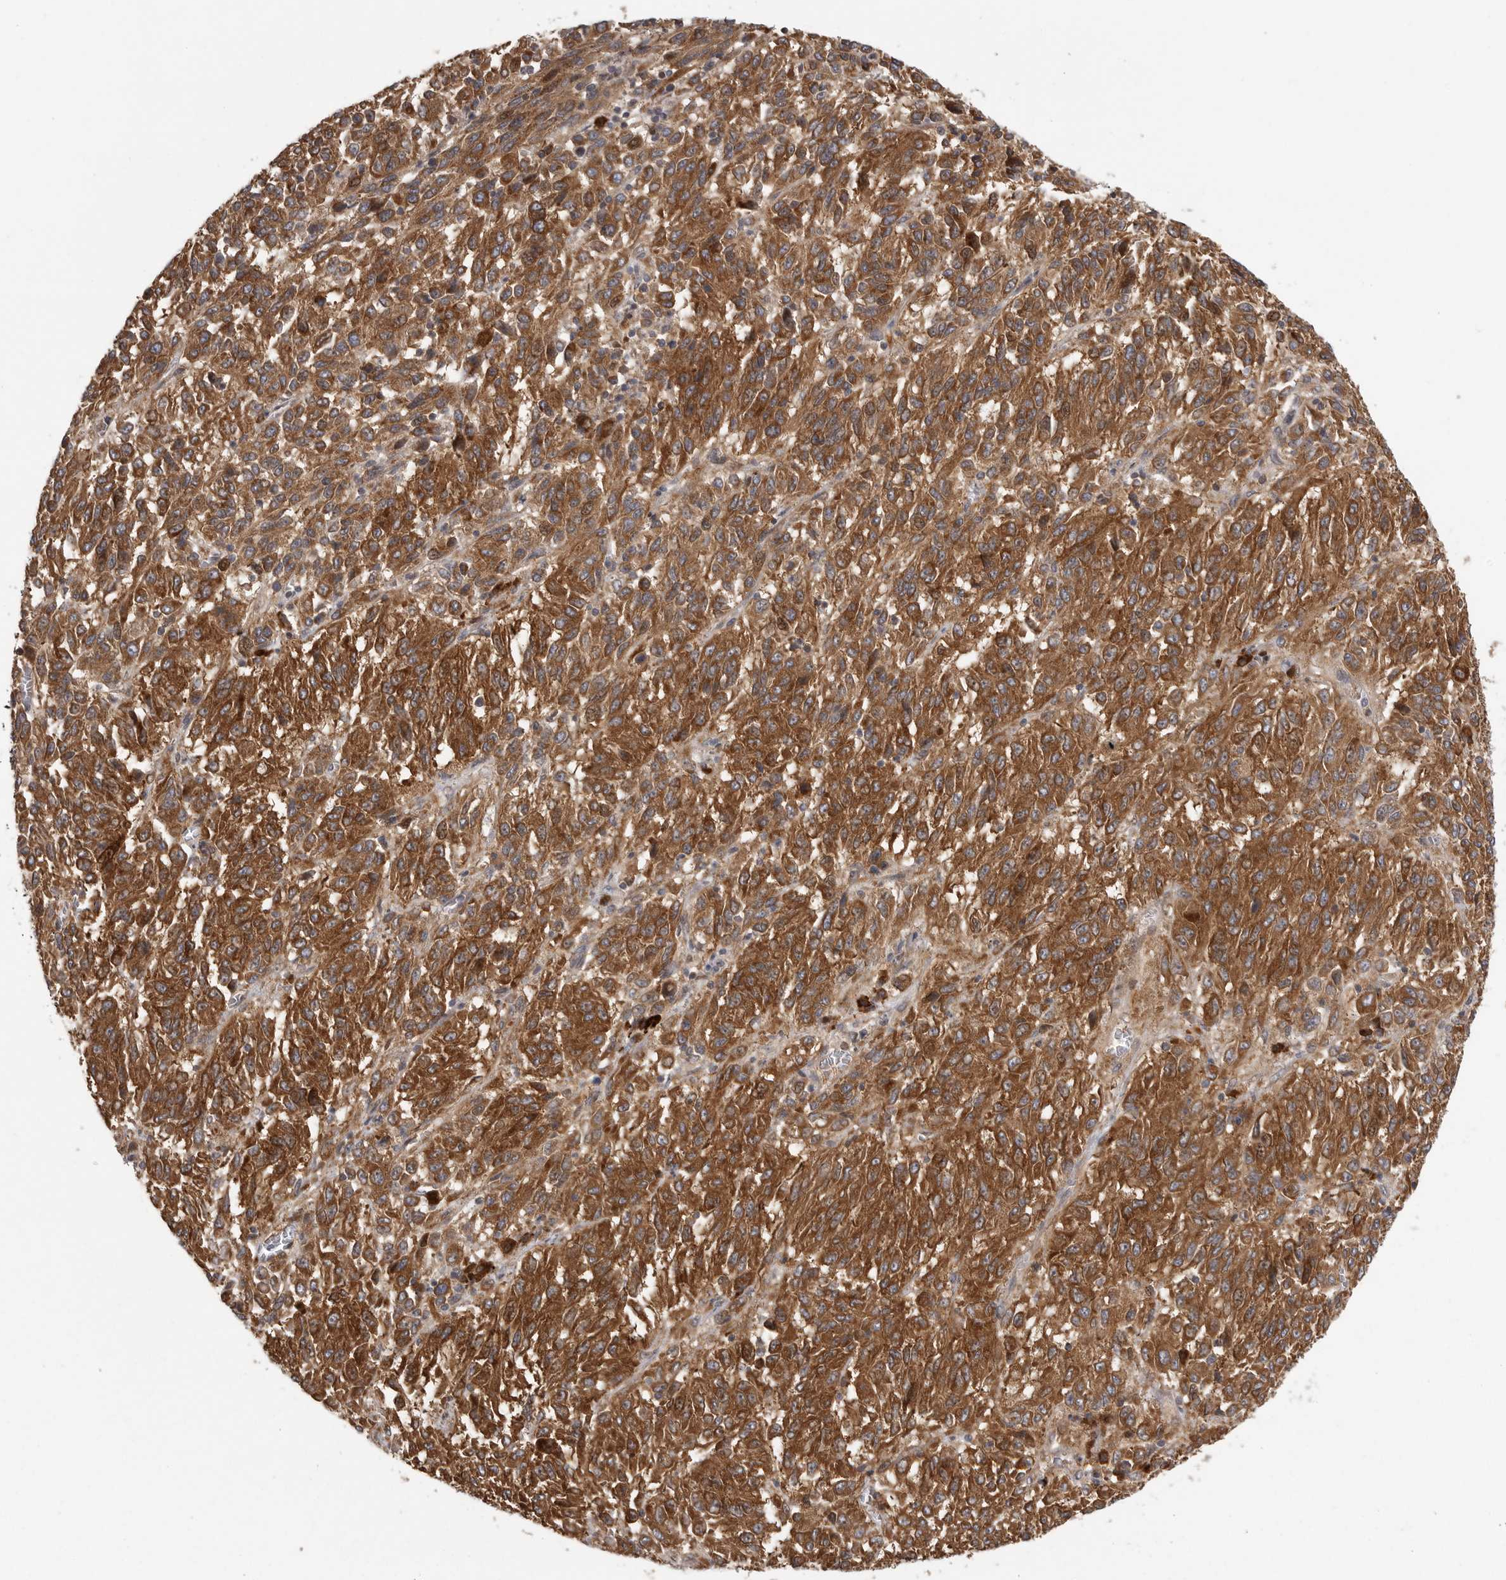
{"staining": {"intensity": "moderate", "quantity": ">75%", "location": "cytoplasmic/membranous"}, "tissue": "melanoma", "cell_type": "Tumor cells", "image_type": "cancer", "snomed": [{"axis": "morphology", "description": "Malignant melanoma, Metastatic site"}, {"axis": "topography", "description": "Lung"}], "caption": "Protein staining of melanoma tissue shows moderate cytoplasmic/membranous positivity in about >75% of tumor cells. (Brightfield microscopy of DAB IHC at high magnification).", "gene": "OXR1", "patient": {"sex": "male", "age": 64}}